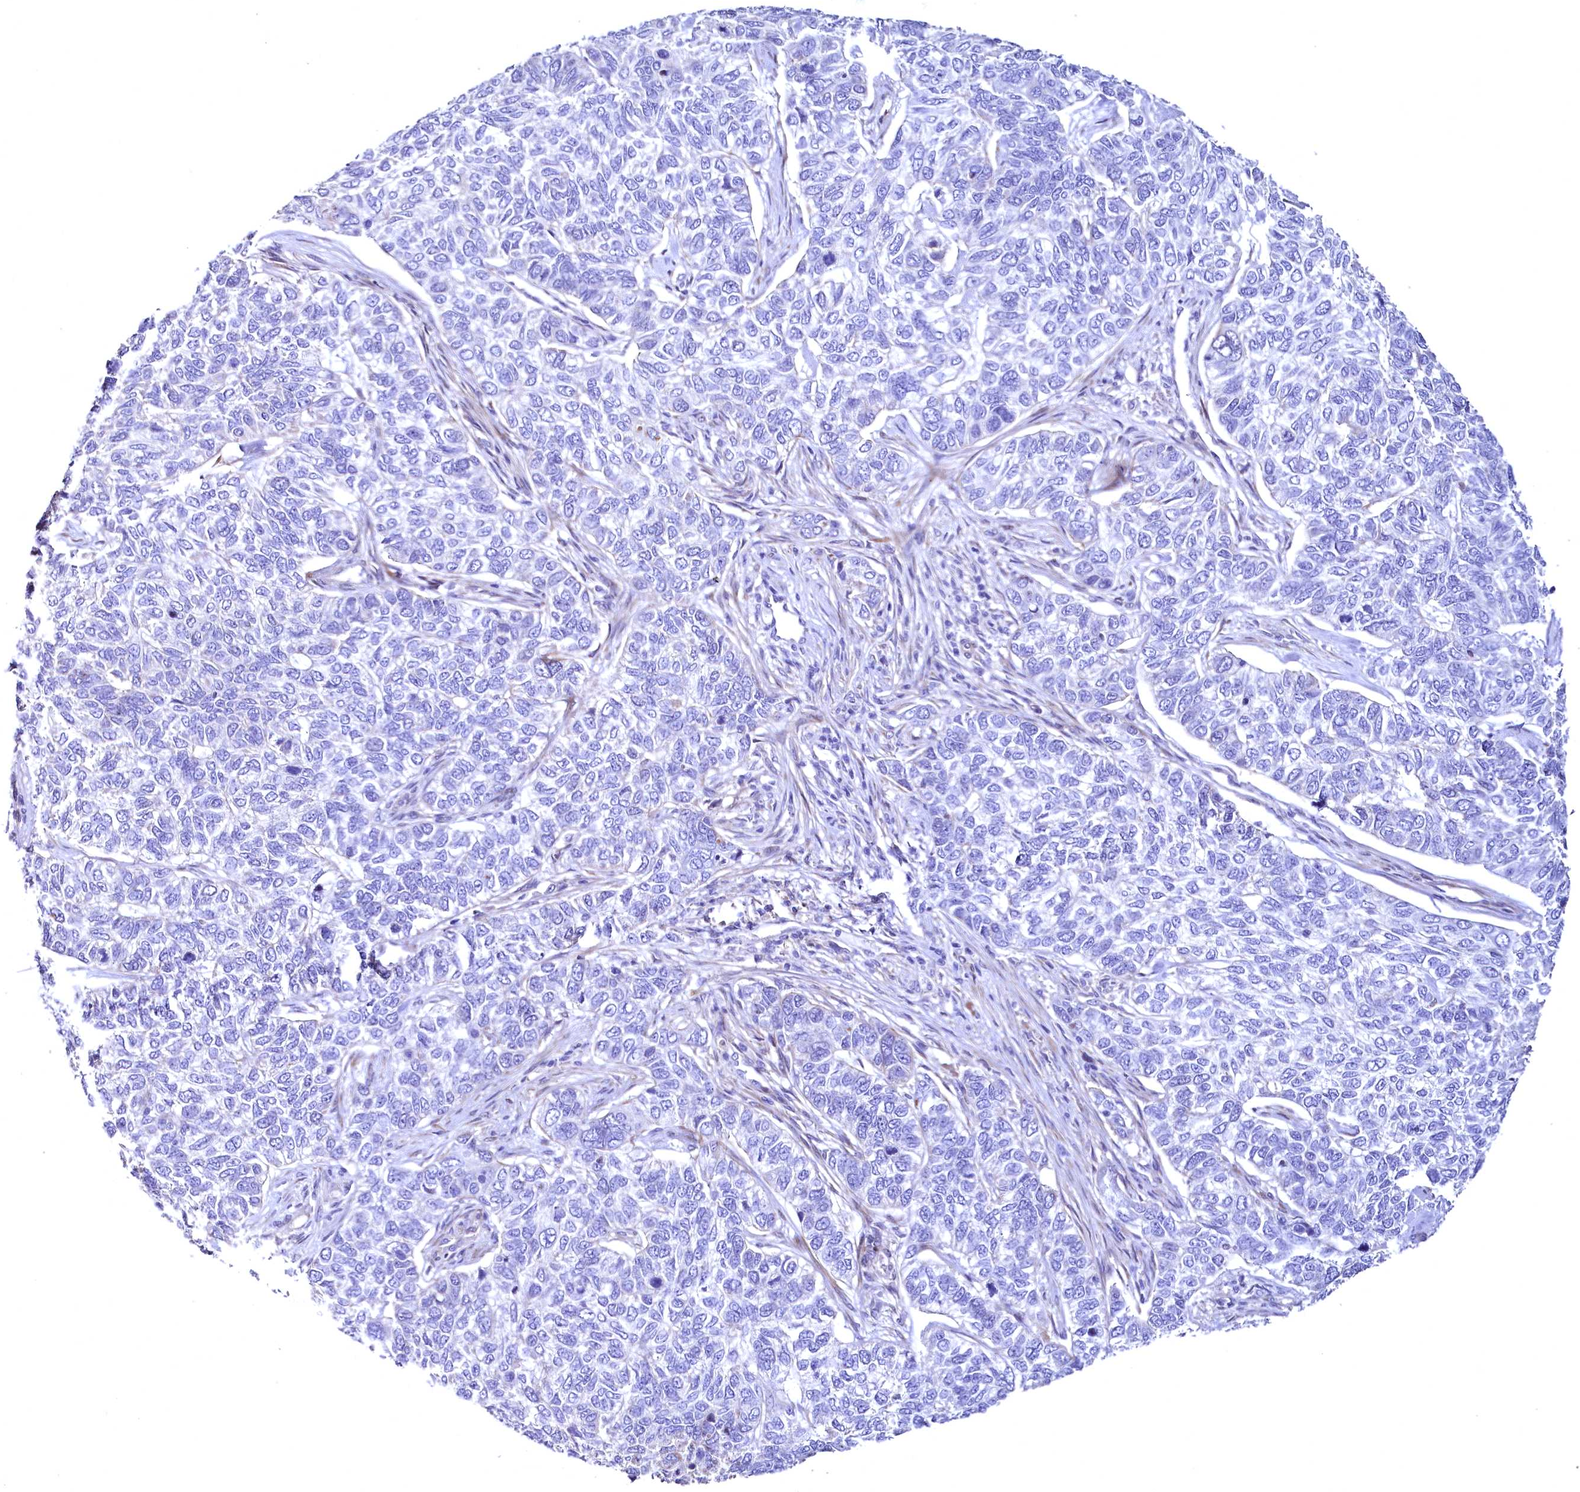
{"staining": {"intensity": "negative", "quantity": "none", "location": "none"}, "tissue": "skin cancer", "cell_type": "Tumor cells", "image_type": "cancer", "snomed": [{"axis": "morphology", "description": "Basal cell carcinoma"}, {"axis": "topography", "description": "Skin"}], "caption": "DAB (3,3'-diaminobenzidine) immunohistochemical staining of human skin cancer (basal cell carcinoma) reveals no significant positivity in tumor cells. (DAB (3,3'-diaminobenzidine) IHC, high magnification).", "gene": "WNT8A", "patient": {"sex": "female", "age": 65}}